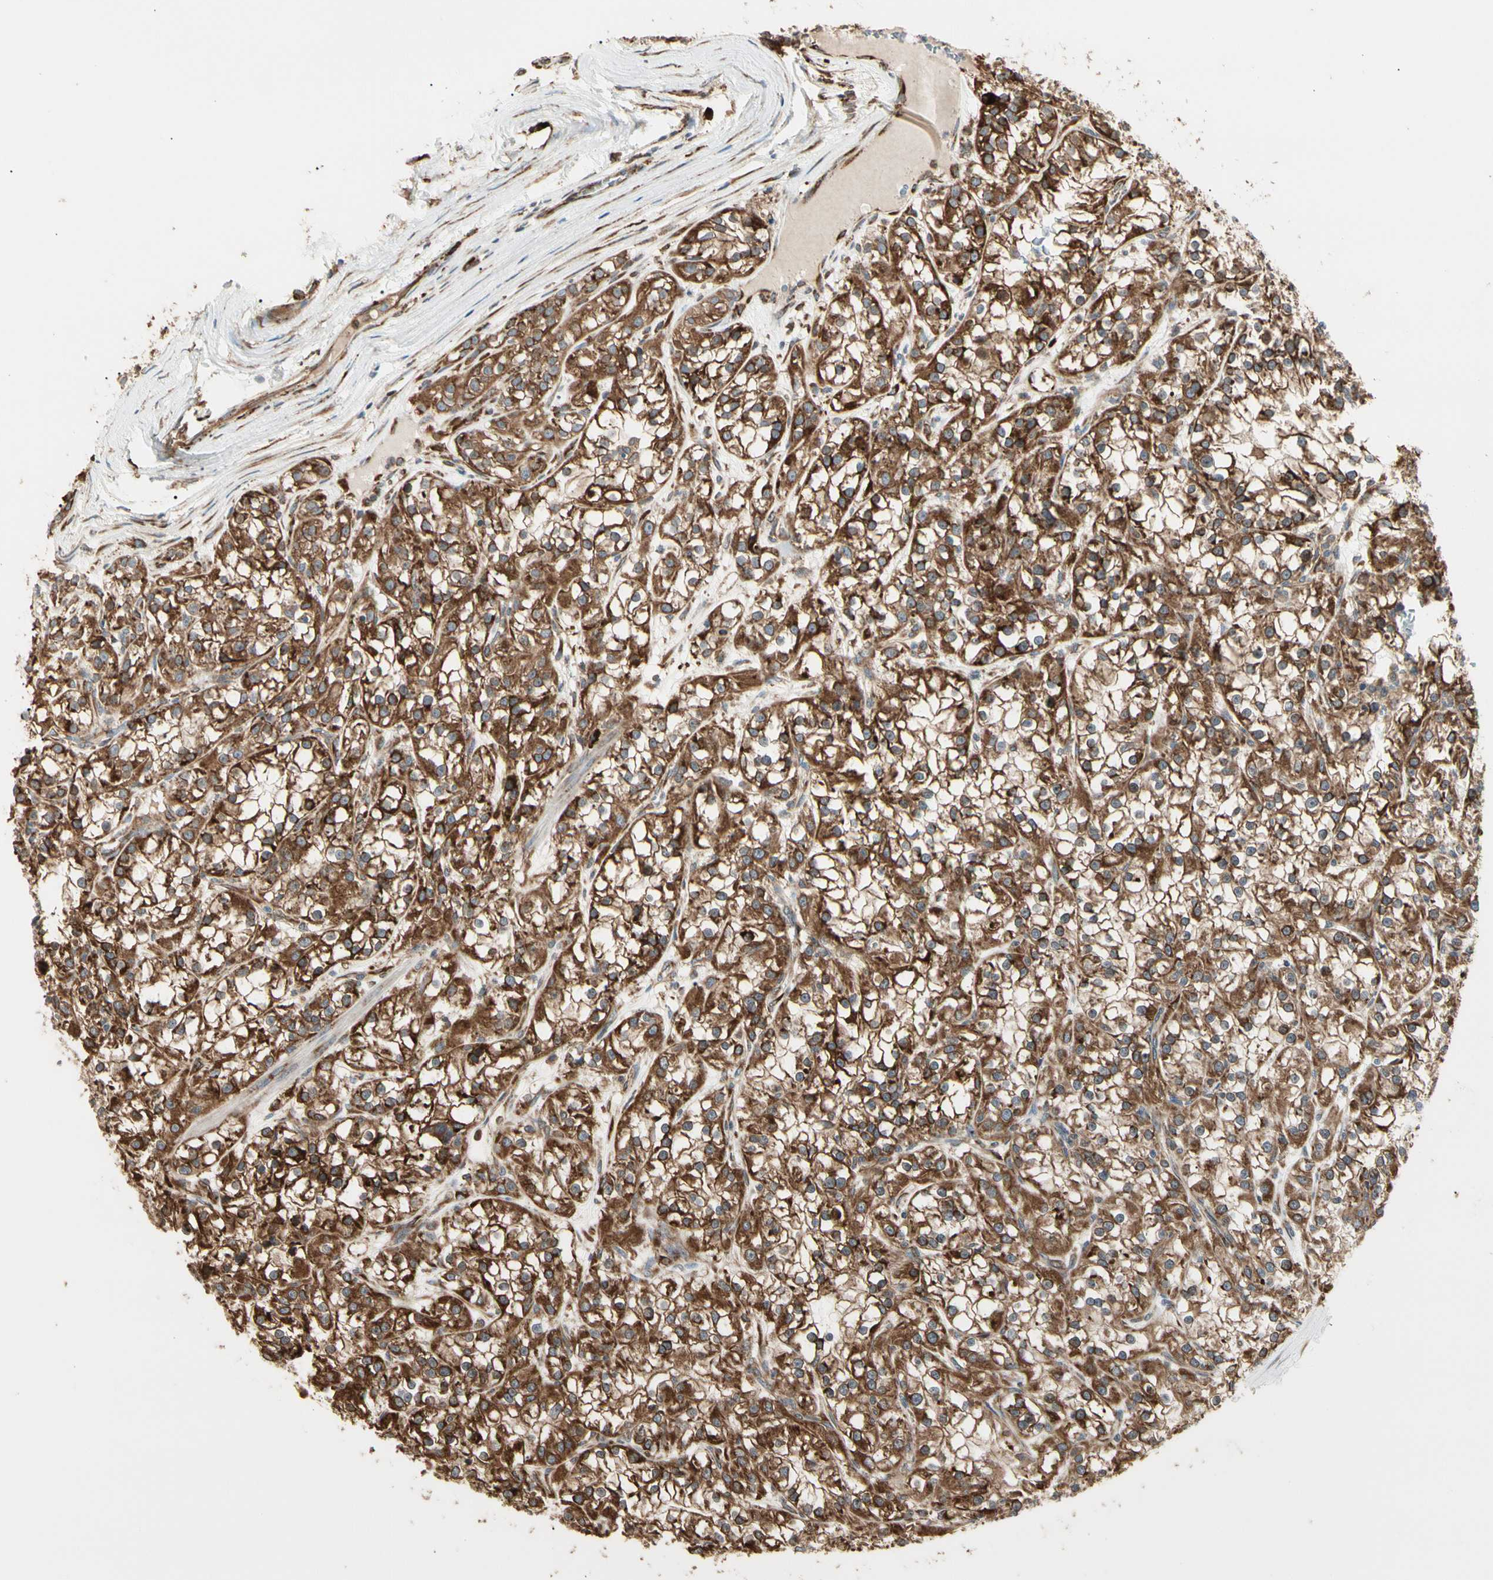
{"staining": {"intensity": "strong", "quantity": ">75%", "location": "cytoplasmic/membranous"}, "tissue": "renal cancer", "cell_type": "Tumor cells", "image_type": "cancer", "snomed": [{"axis": "morphology", "description": "Adenocarcinoma, NOS"}, {"axis": "topography", "description": "Kidney"}], "caption": "Immunohistochemical staining of renal cancer demonstrates strong cytoplasmic/membranous protein staining in about >75% of tumor cells. (Brightfield microscopy of DAB IHC at high magnification).", "gene": "HSP90B1", "patient": {"sex": "female", "age": 52}}